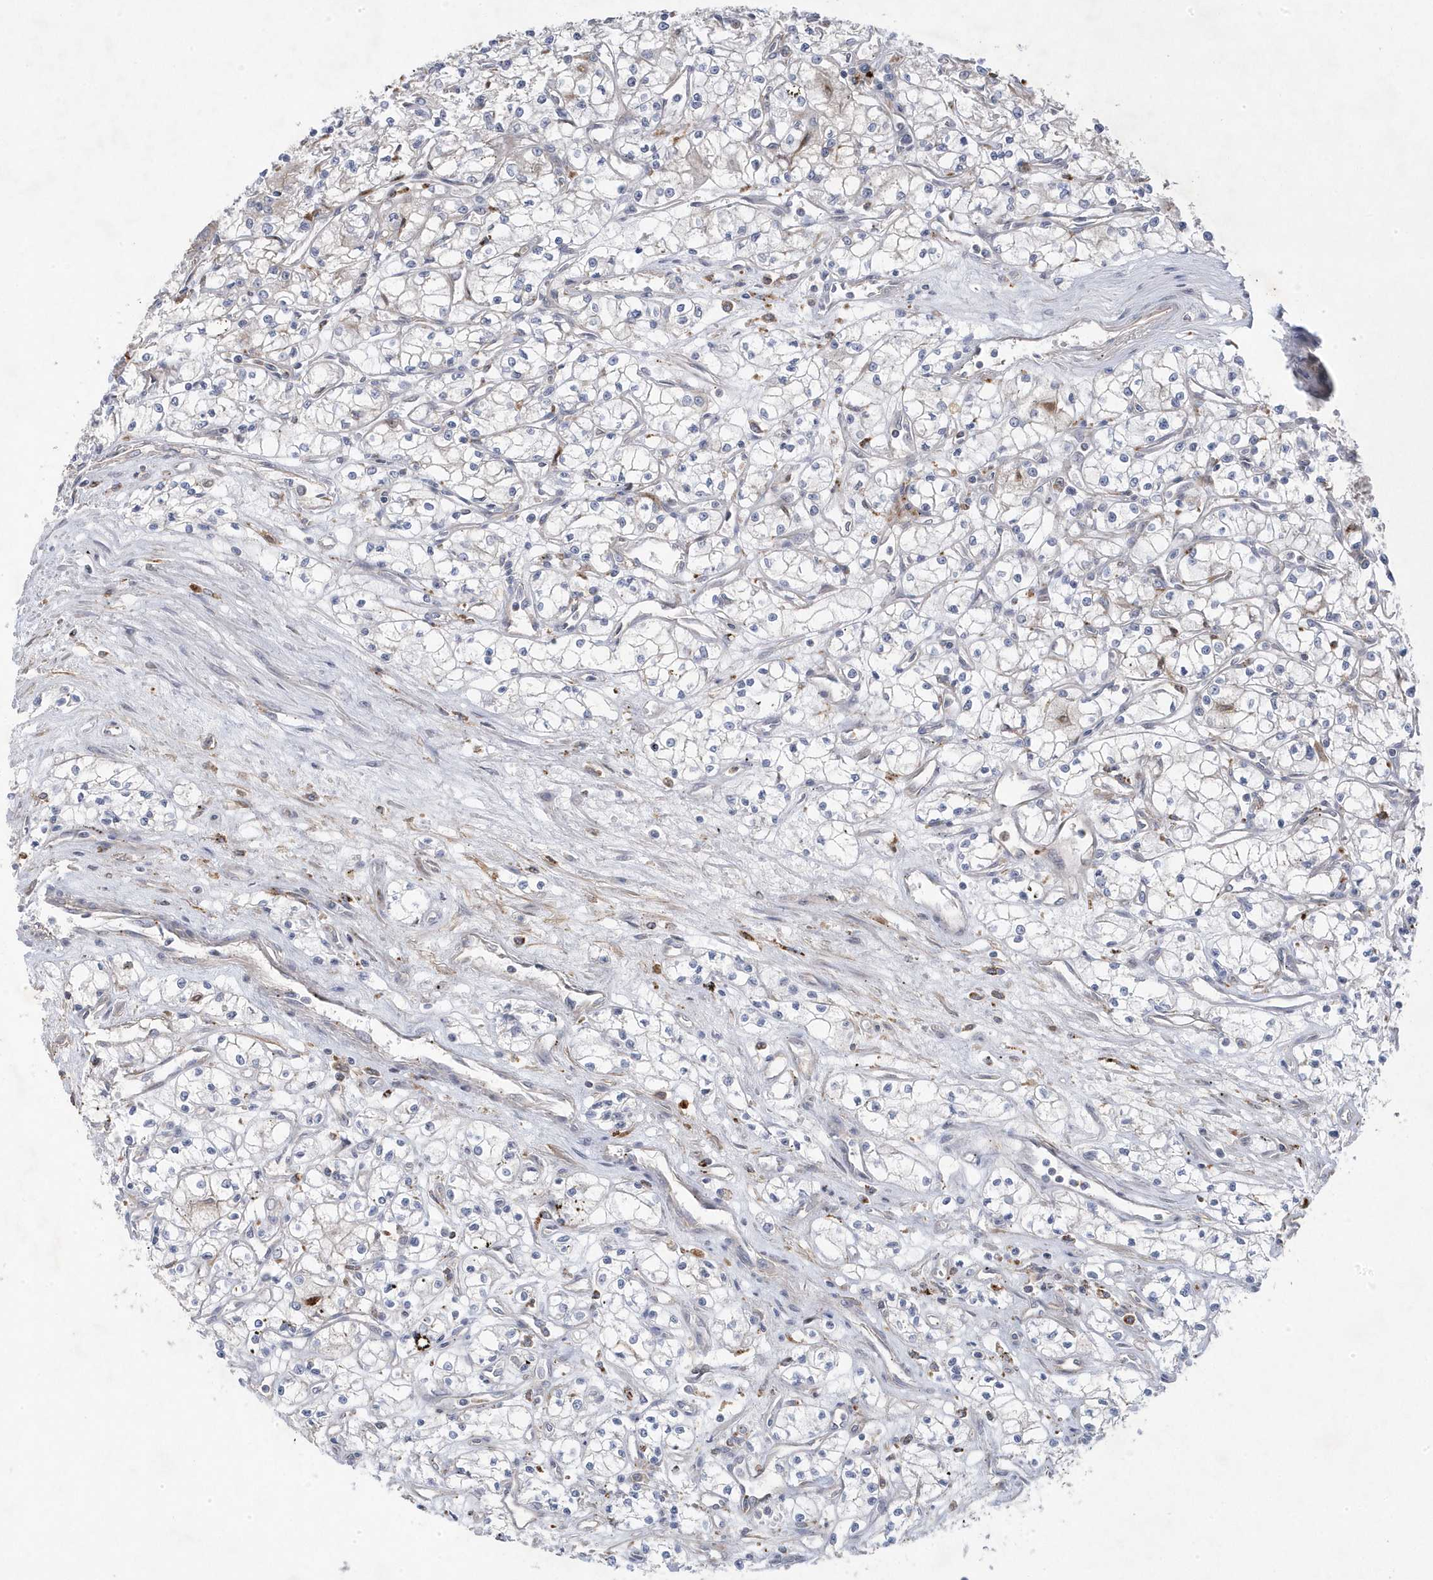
{"staining": {"intensity": "negative", "quantity": "none", "location": "none"}, "tissue": "renal cancer", "cell_type": "Tumor cells", "image_type": "cancer", "snomed": [{"axis": "morphology", "description": "Adenocarcinoma, NOS"}, {"axis": "topography", "description": "Kidney"}], "caption": "IHC of renal cancer (adenocarcinoma) exhibits no expression in tumor cells. The staining was performed using DAB (3,3'-diaminobenzidine) to visualize the protein expression in brown, while the nuclei were stained in blue with hematoxylin (Magnification: 20x).", "gene": "ANAPC1", "patient": {"sex": "male", "age": 59}}